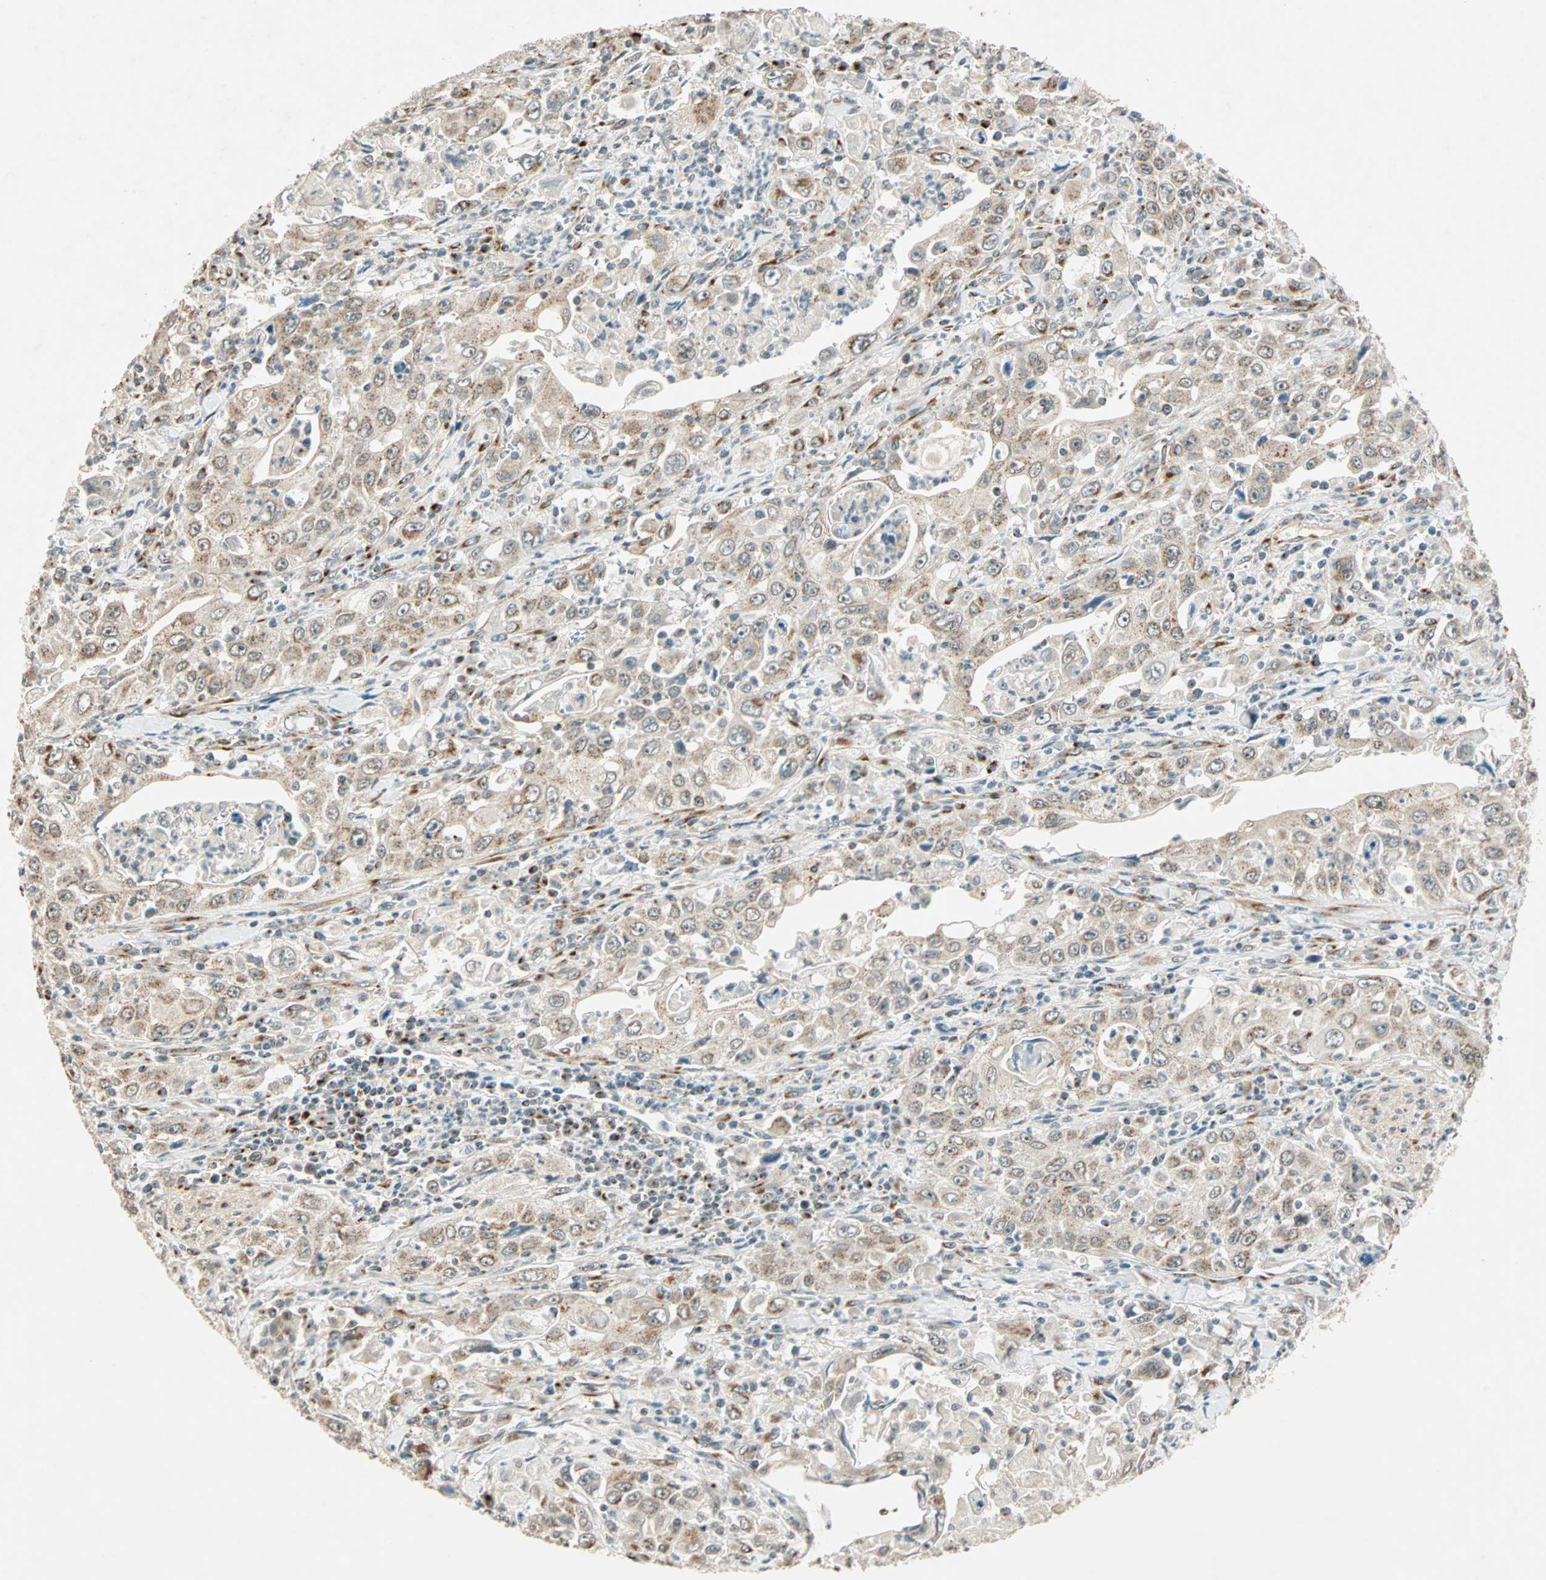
{"staining": {"intensity": "weak", "quantity": "25%-75%", "location": "cytoplasmic/membranous"}, "tissue": "pancreatic cancer", "cell_type": "Tumor cells", "image_type": "cancer", "snomed": [{"axis": "morphology", "description": "Adenocarcinoma, NOS"}, {"axis": "topography", "description": "Pancreas"}], "caption": "Brown immunohistochemical staining in human adenocarcinoma (pancreatic) demonstrates weak cytoplasmic/membranous staining in about 25%-75% of tumor cells. (brown staining indicates protein expression, while blue staining denotes nuclei).", "gene": "PRDM2", "patient": {"sex": "male", "age": 70}}